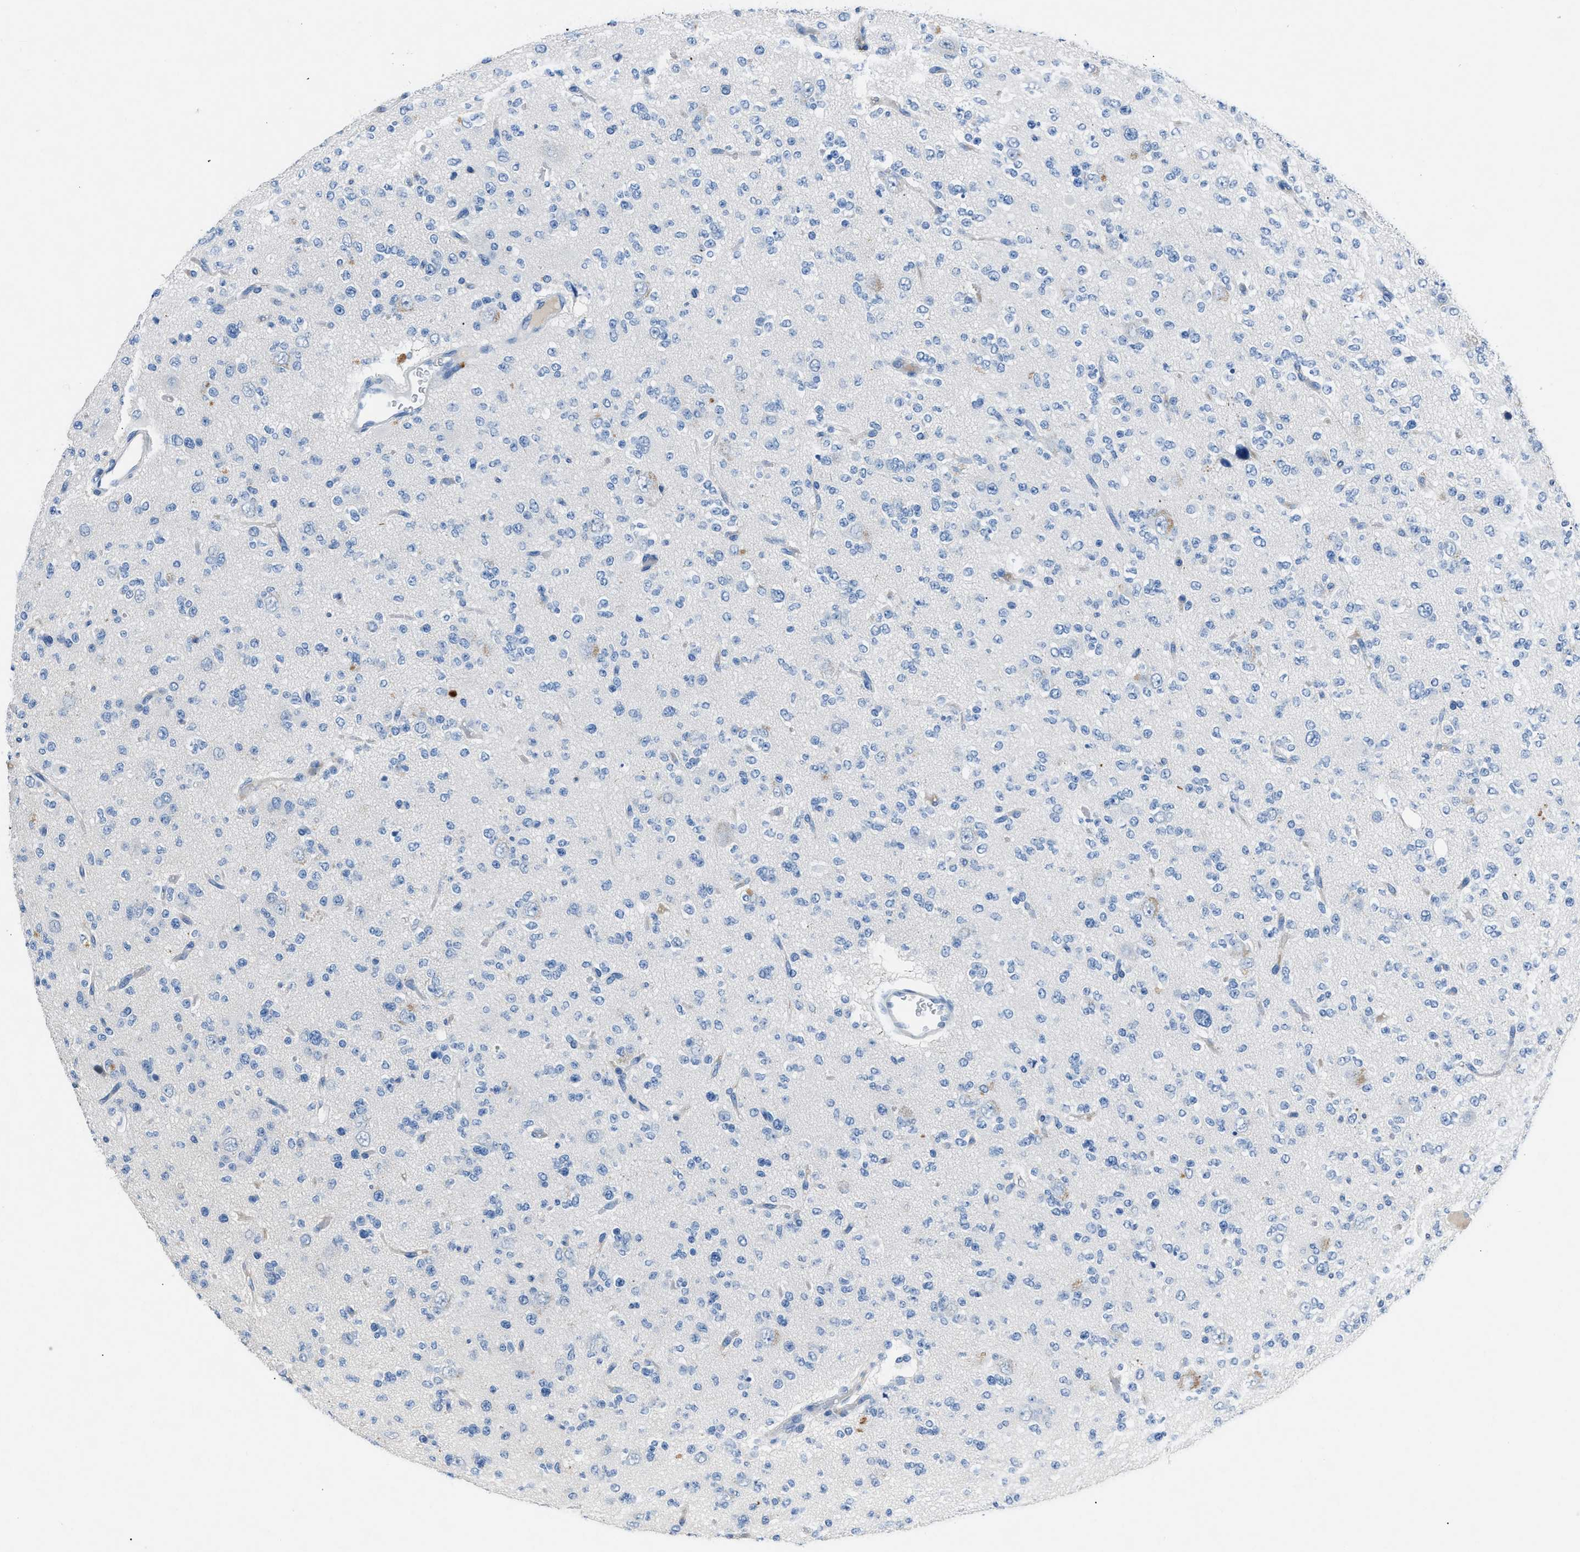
{"staining": {"intensity": "negative", "quantity": "none", "location": "none"}, "tissue": "glioma", "cell_type": "Tumor cells", "image_type": "cancer", "snomed": [{"axis": "morphology", "description": "Glioma, malignant, Low grade"}, {"axis": "topography", "description": "Brain"}], "caption": "The immunohistochemistry (IHC) histopathology image has no significant expression in tumor cells of glioma tissue.", "gene": "DNAAF5", "patient": {"sex": "male", "age": 38}}